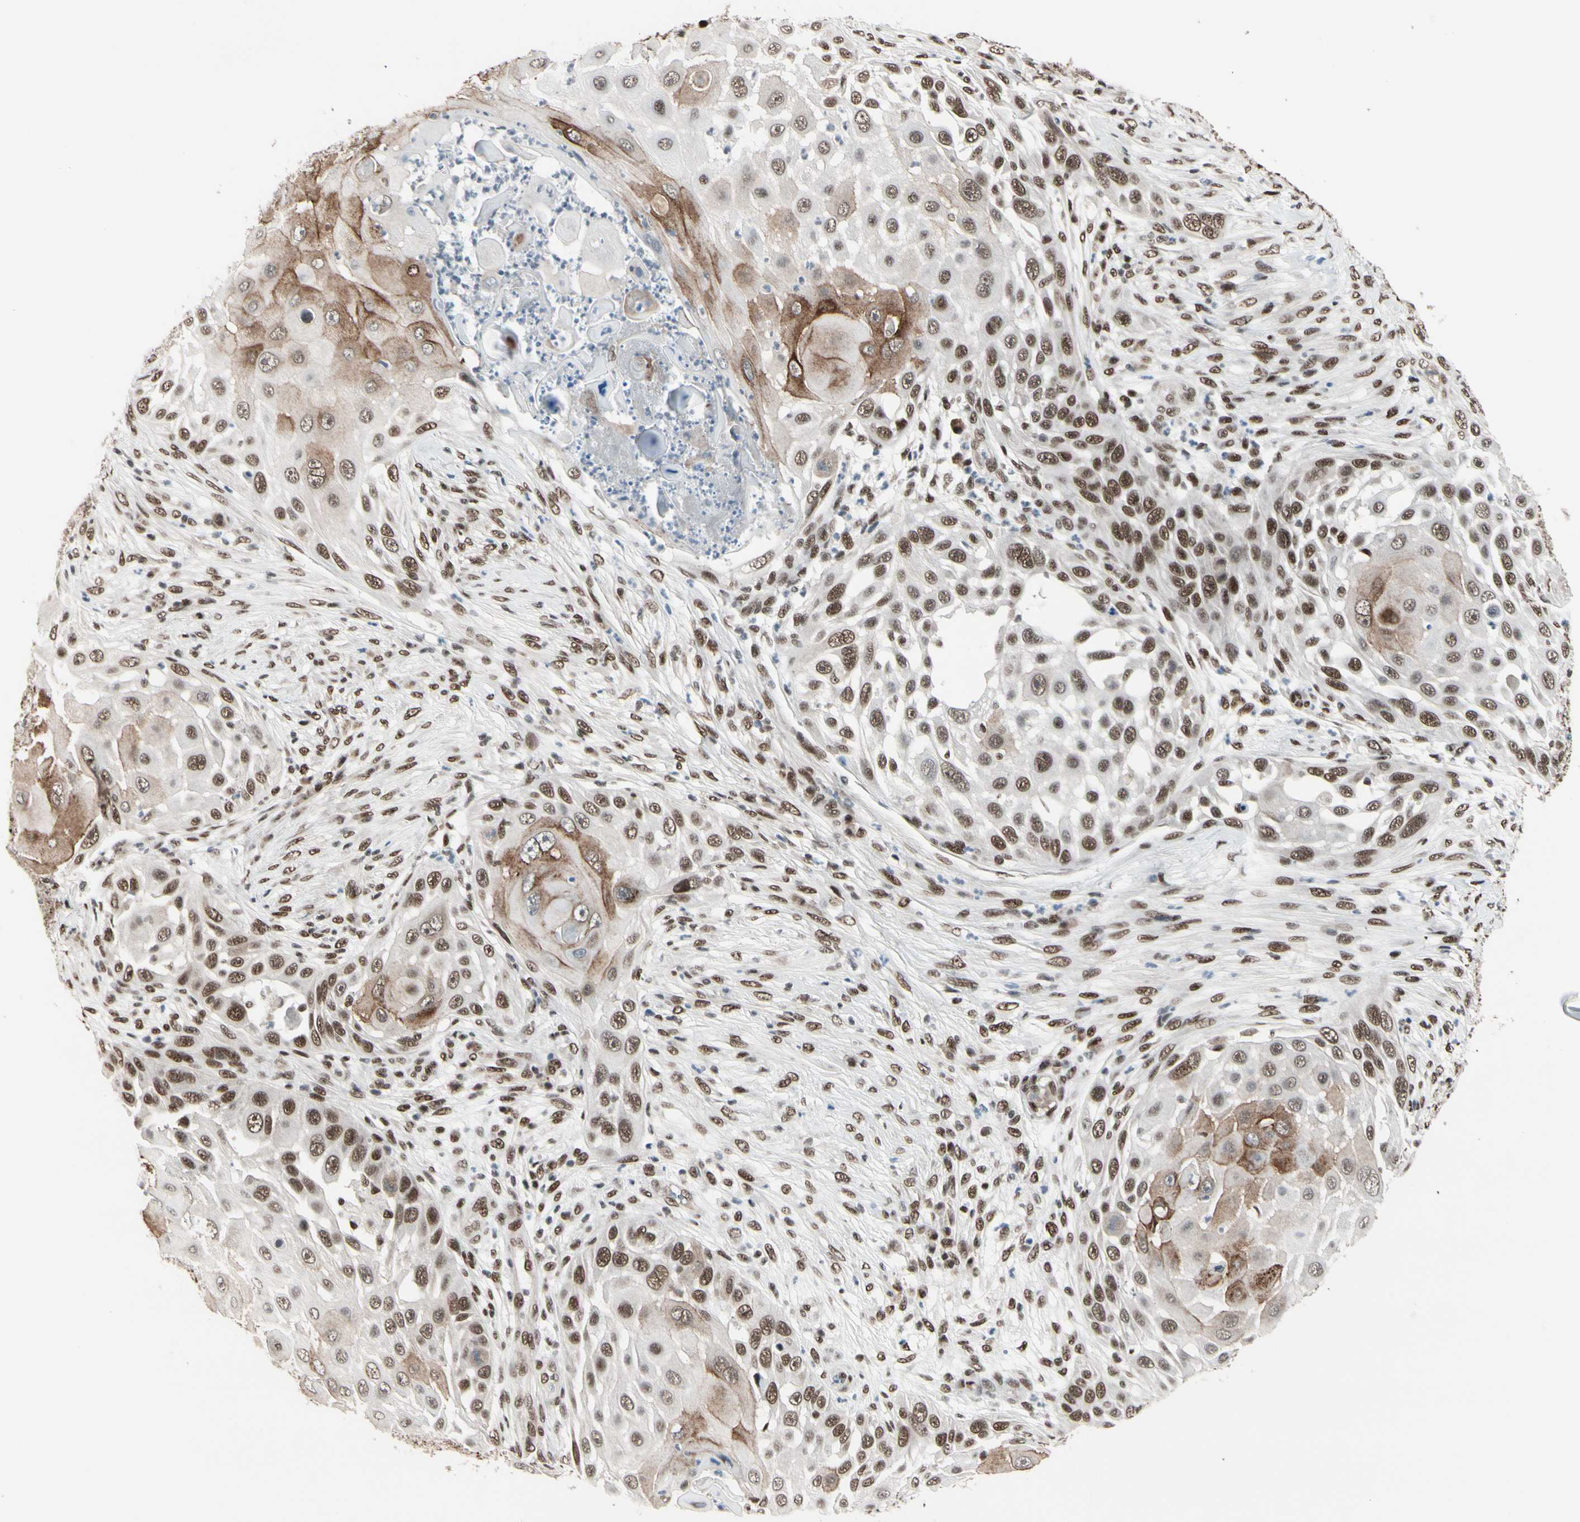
{"staining": {"intensity": "moderate", "quantity": ">75%", "location": "cytoplasmic/membranous,nuclear"}, "tissue": "skin cancer", "cell_type": "Tumor cells", "image_type": "cancer", "snomed": [{"axis": "morphology", "description": "Squamous cell carcinoma, NOS"}, {"axis": "topography", "description": "Skin"}], "caption": "There is medium levels of moderate cytoplasmic/membranous and nuclear positivity in tumor cells of skin cancer (squamous cell carcinoma), as demonstrated by immunohistochemical staining (brown color).", "gene": "CHAMP1", "patient": {"sex": "female", "age": 44}}